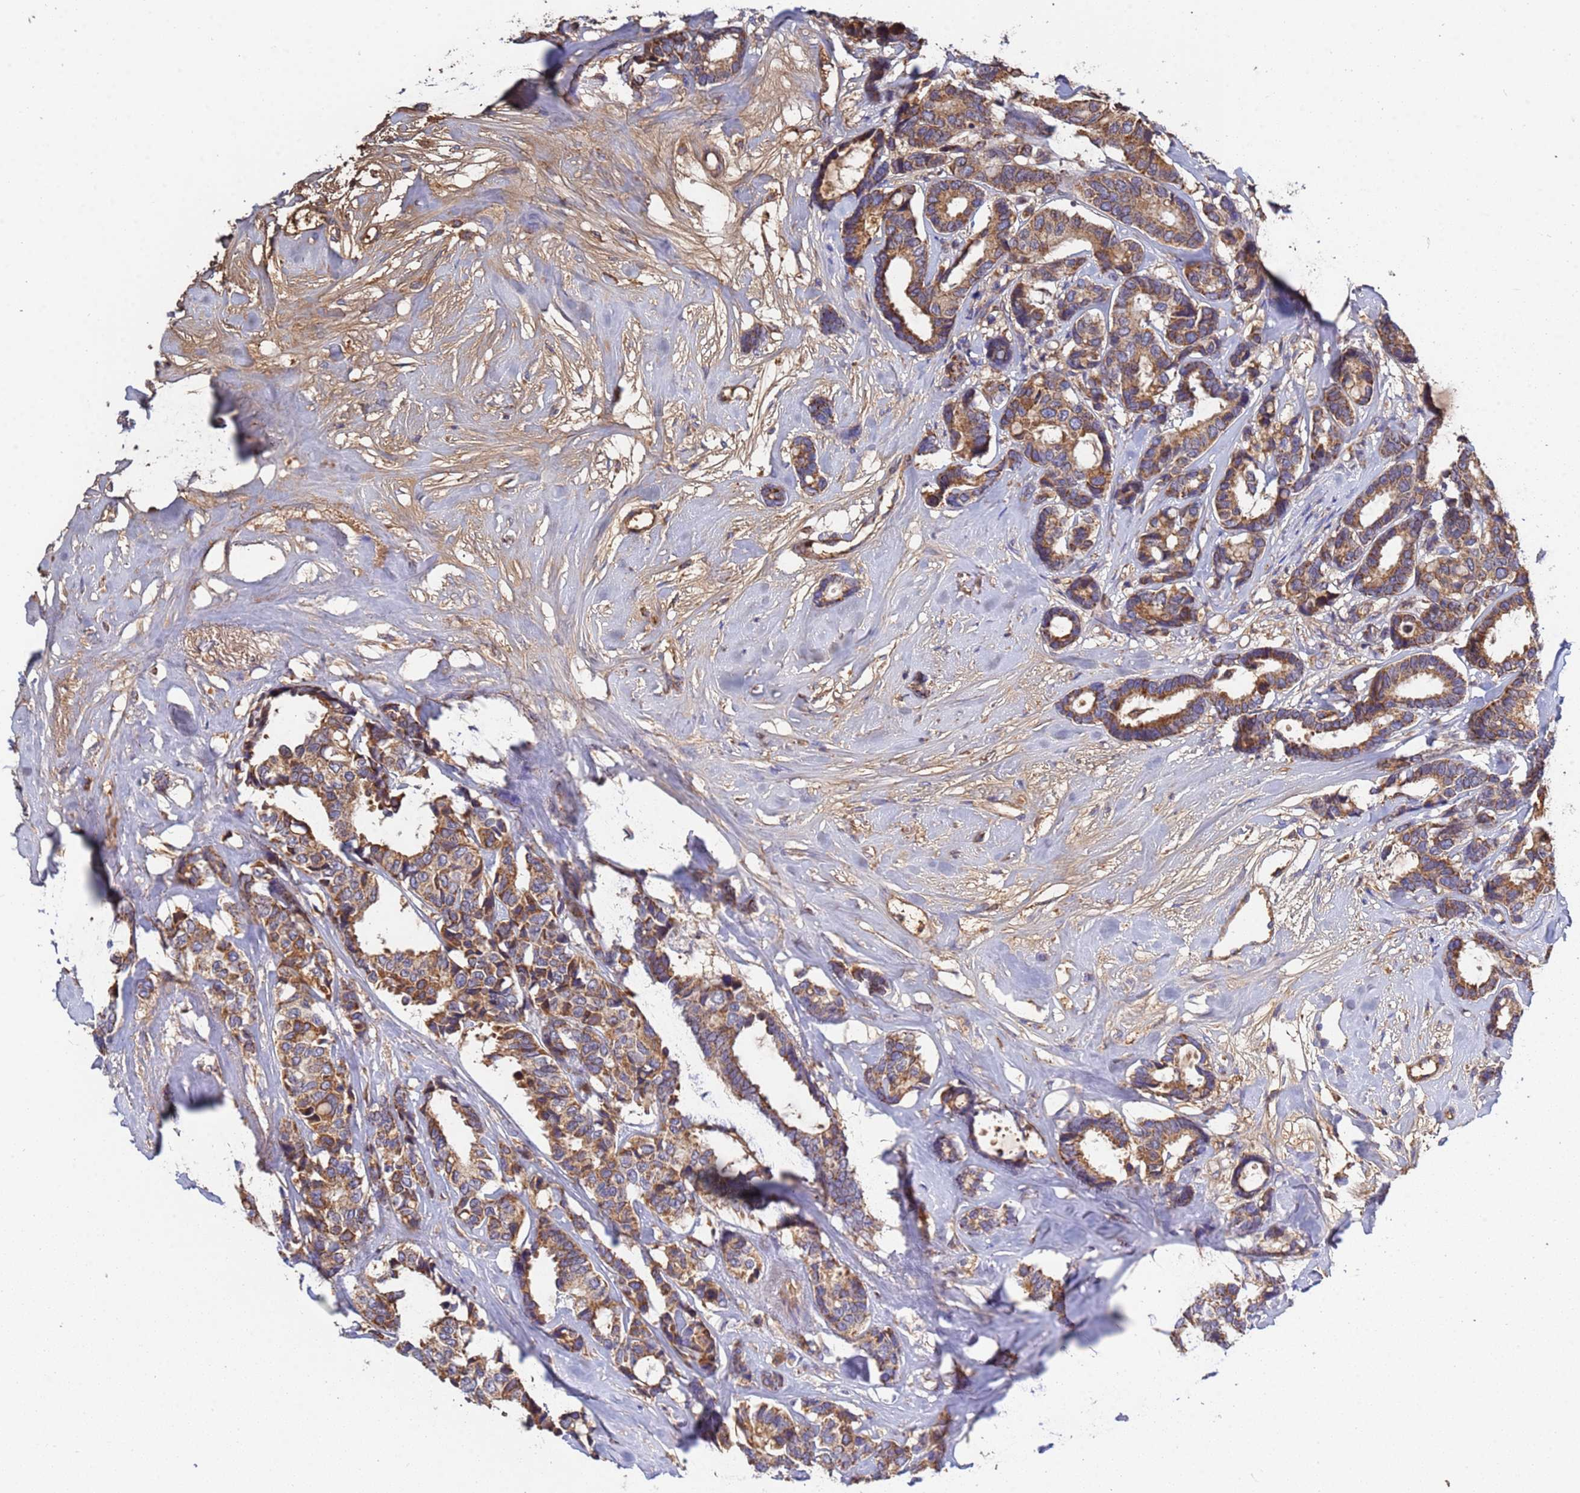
{"staining": {"intensity": "moderate", "quantity": ">75%", "location": "cytoplasmic/membranous"}, "tissue": "breast cancer", "cell_type": "Tumor cells", "image_type": "cancer", "snomed": [{"axis": "morphology", "description": "Duct carcinoma"}, {"axis": "topography", "description": "Breast"}], "caption": "Immunohistochemistry photomicrograph of infiltrating ductal carcinoma (breast) stained for a protein (brown), which displays medium levels of moderate cytoplasmic/membranous staining in about >75% of tumor cells.", "gene": "GLUD1", "patient": {"sex": "female", "age": 87}}